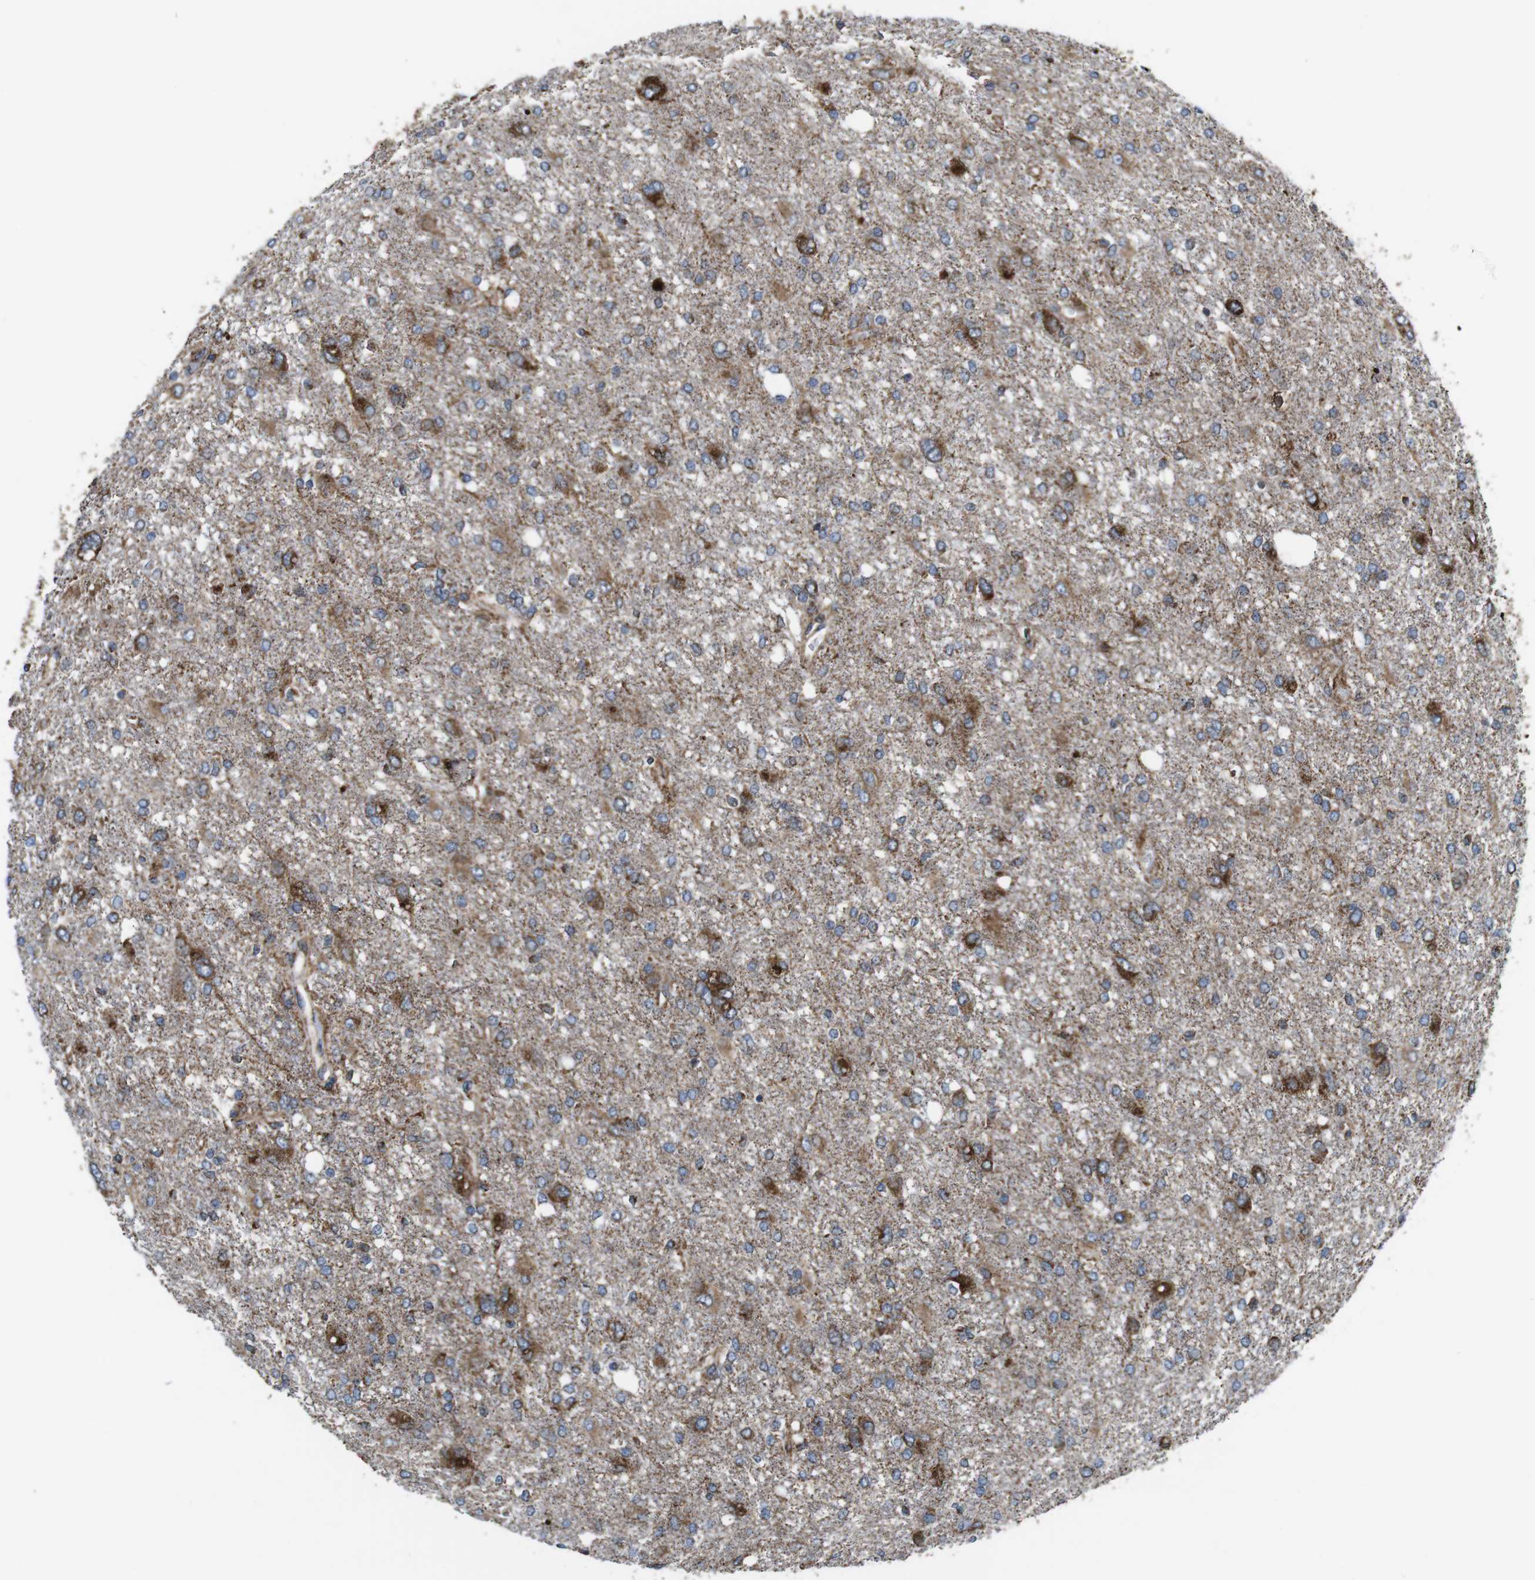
{"staining": {"intensity": "weak", "quantity": "25%-75%", "location": "cytoplasmic/membranous"}, "tissue": "glioma", "cell_type": "Tumor cells", "image_type": "cancer", "snomed": [{"axis": "morphology", "description": "Glioma, malignant, High grade"}, {"axis": "topography", "description": "Brain"}], "caption": "Human glioma stained with a protein marker displays weak staining in tumor cells.", "gene": "HK1", "patient": {"sex": "female", "age": 59}}